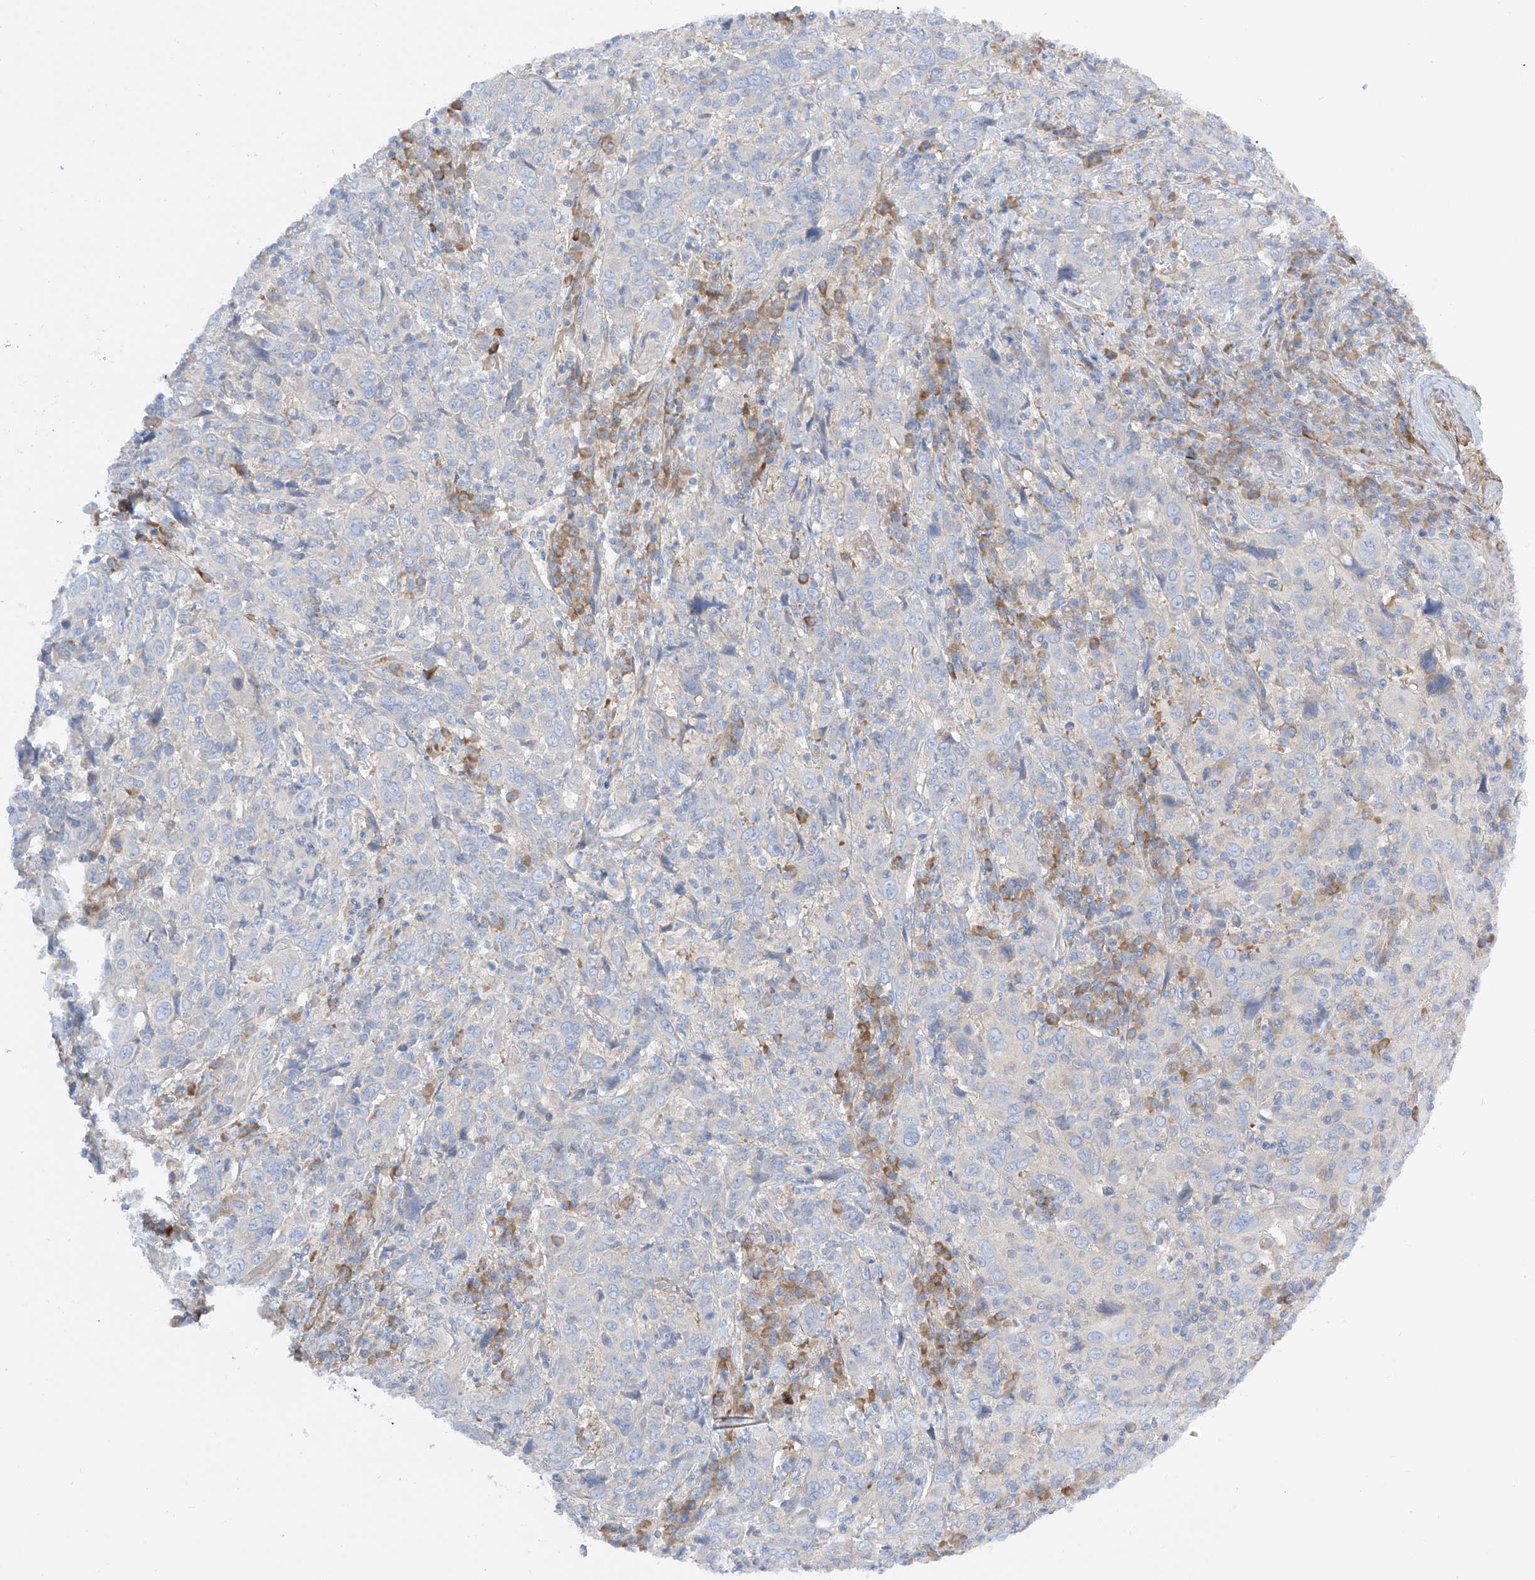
{"staining": {"intensity": "negative", "quantity": "none", "location": "none"}, "tissue": "cervical cancer", "cell_type": "Tumor cells", "image_type": "cancer", "snomed": [{"axis": "morphology", "description": "Squamous cell carcinoma, NOS"}, {"axis": "topography", "description": "Cervix"}], "caption": "The micrograph shows no staining of tumor cells in cervical cancer (squamous cell carcinoma).", "gene": "LCA5", "patient": {"sex": "female", "age": 46}}